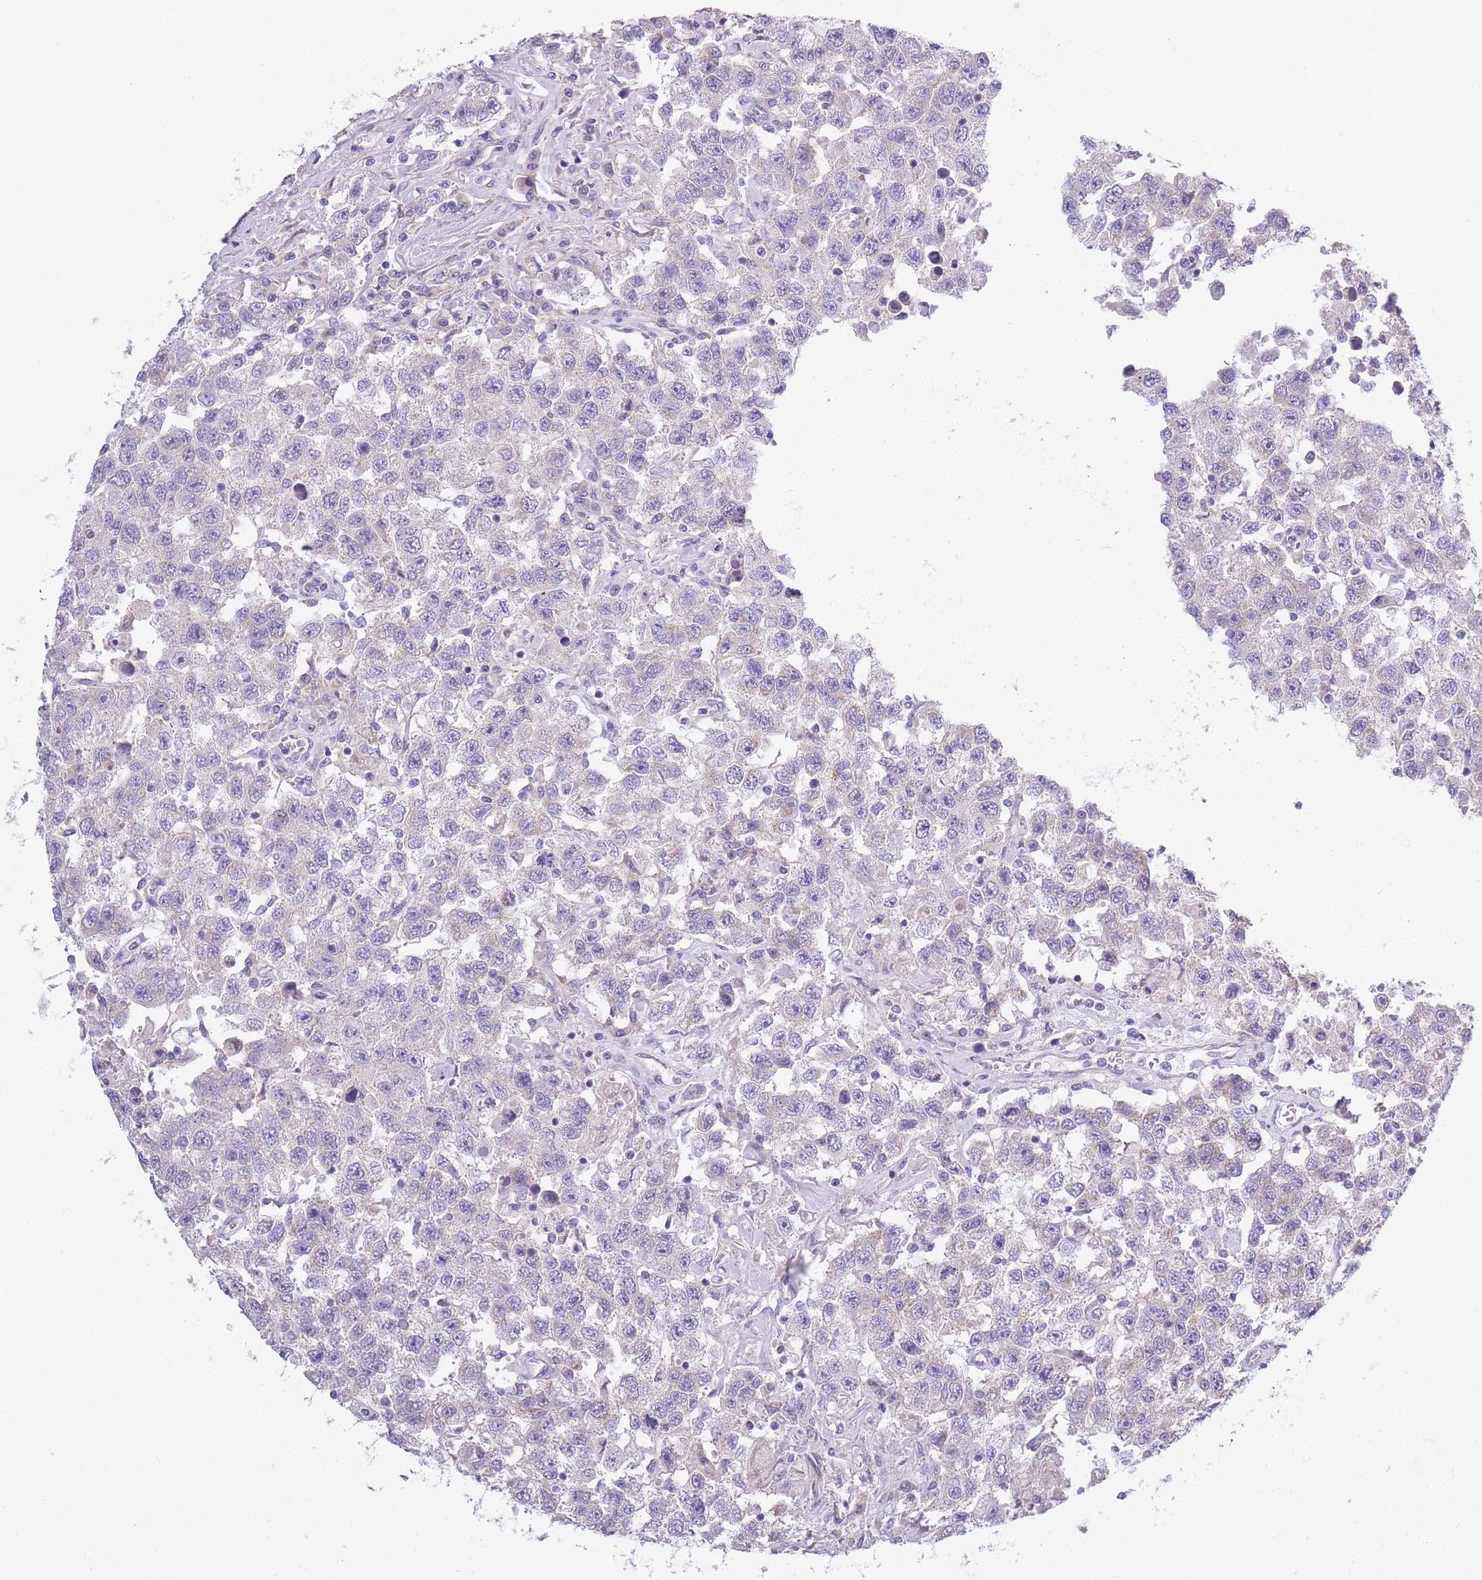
{"staining": {"intensity": "negative", "quantity": "none", "location": "none"}, "tissue": "testis cancer", "cell_type": "Tumor cells", "image_type": "cancer", "snomed": [{"axis": "morphology", "description": "Seminoma, NOS"}, {"axis": "topography", "description": "Testis"}], "caption": "Human testis cancer (seminoma) stained for a protein using IHC shows no positivity in tumor cells.", "gene": "AP3M2", "patient": {"sex": "male", "age": 41}}